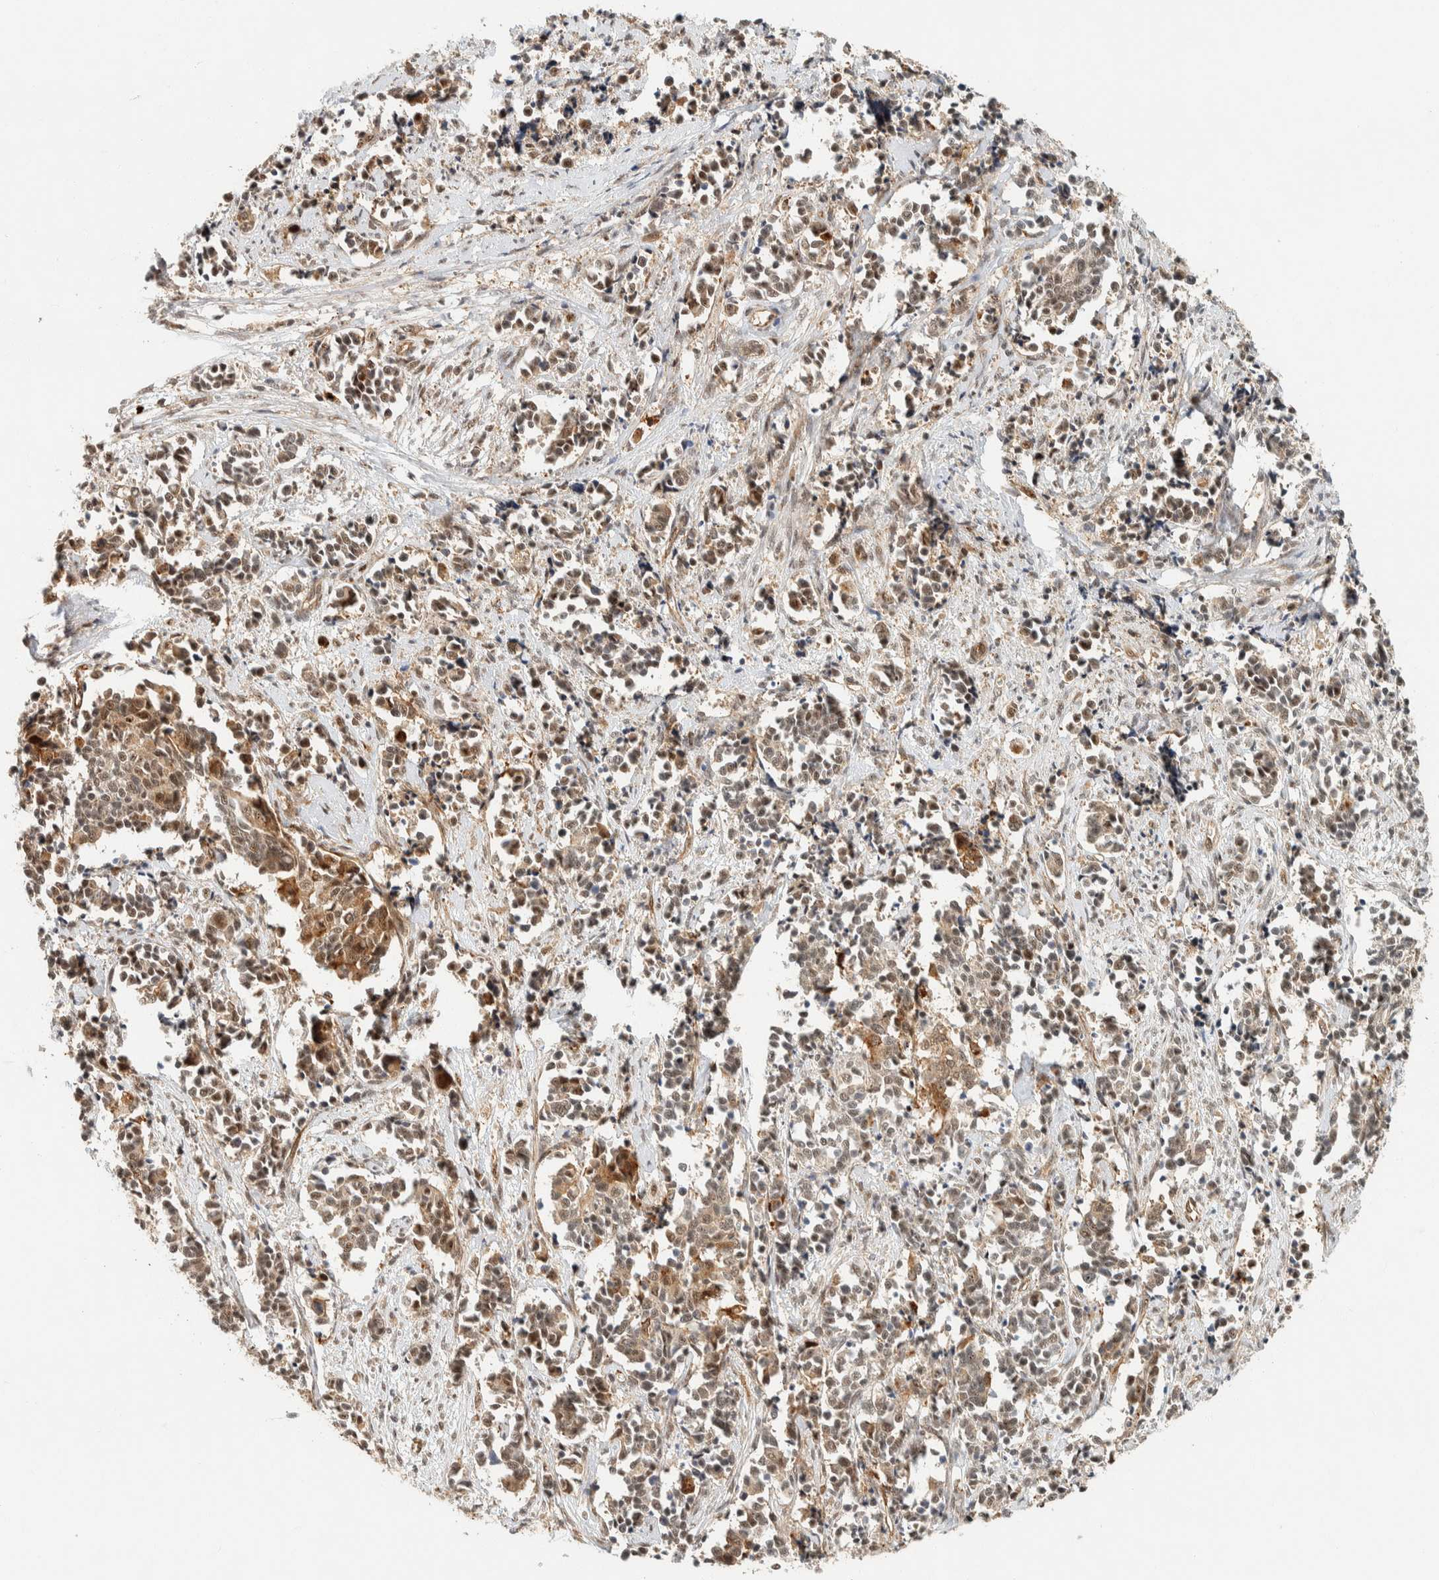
{"staining": {"intensity": "weak", "quantity": ">75%", "location": "nuclear"}, "tissue": "cervical cancer", "cell_type": "Tumor cells", "image_type": "cancer", "snomed": [{"axis": "morphology", "description": "Normal tissue, NOS"}, {"axis": "morphology", "description": "Squamous cell carcinoma, NOS"}, {"axis": "topography", "description": "Cervix"}], "caption": "Tumor cells exhibit low levels of weak nuclear staining in approximately >75% of cells in cervical cancer.", "gene": "SIK1", "patient": {"sex": "female", "age": 35}}